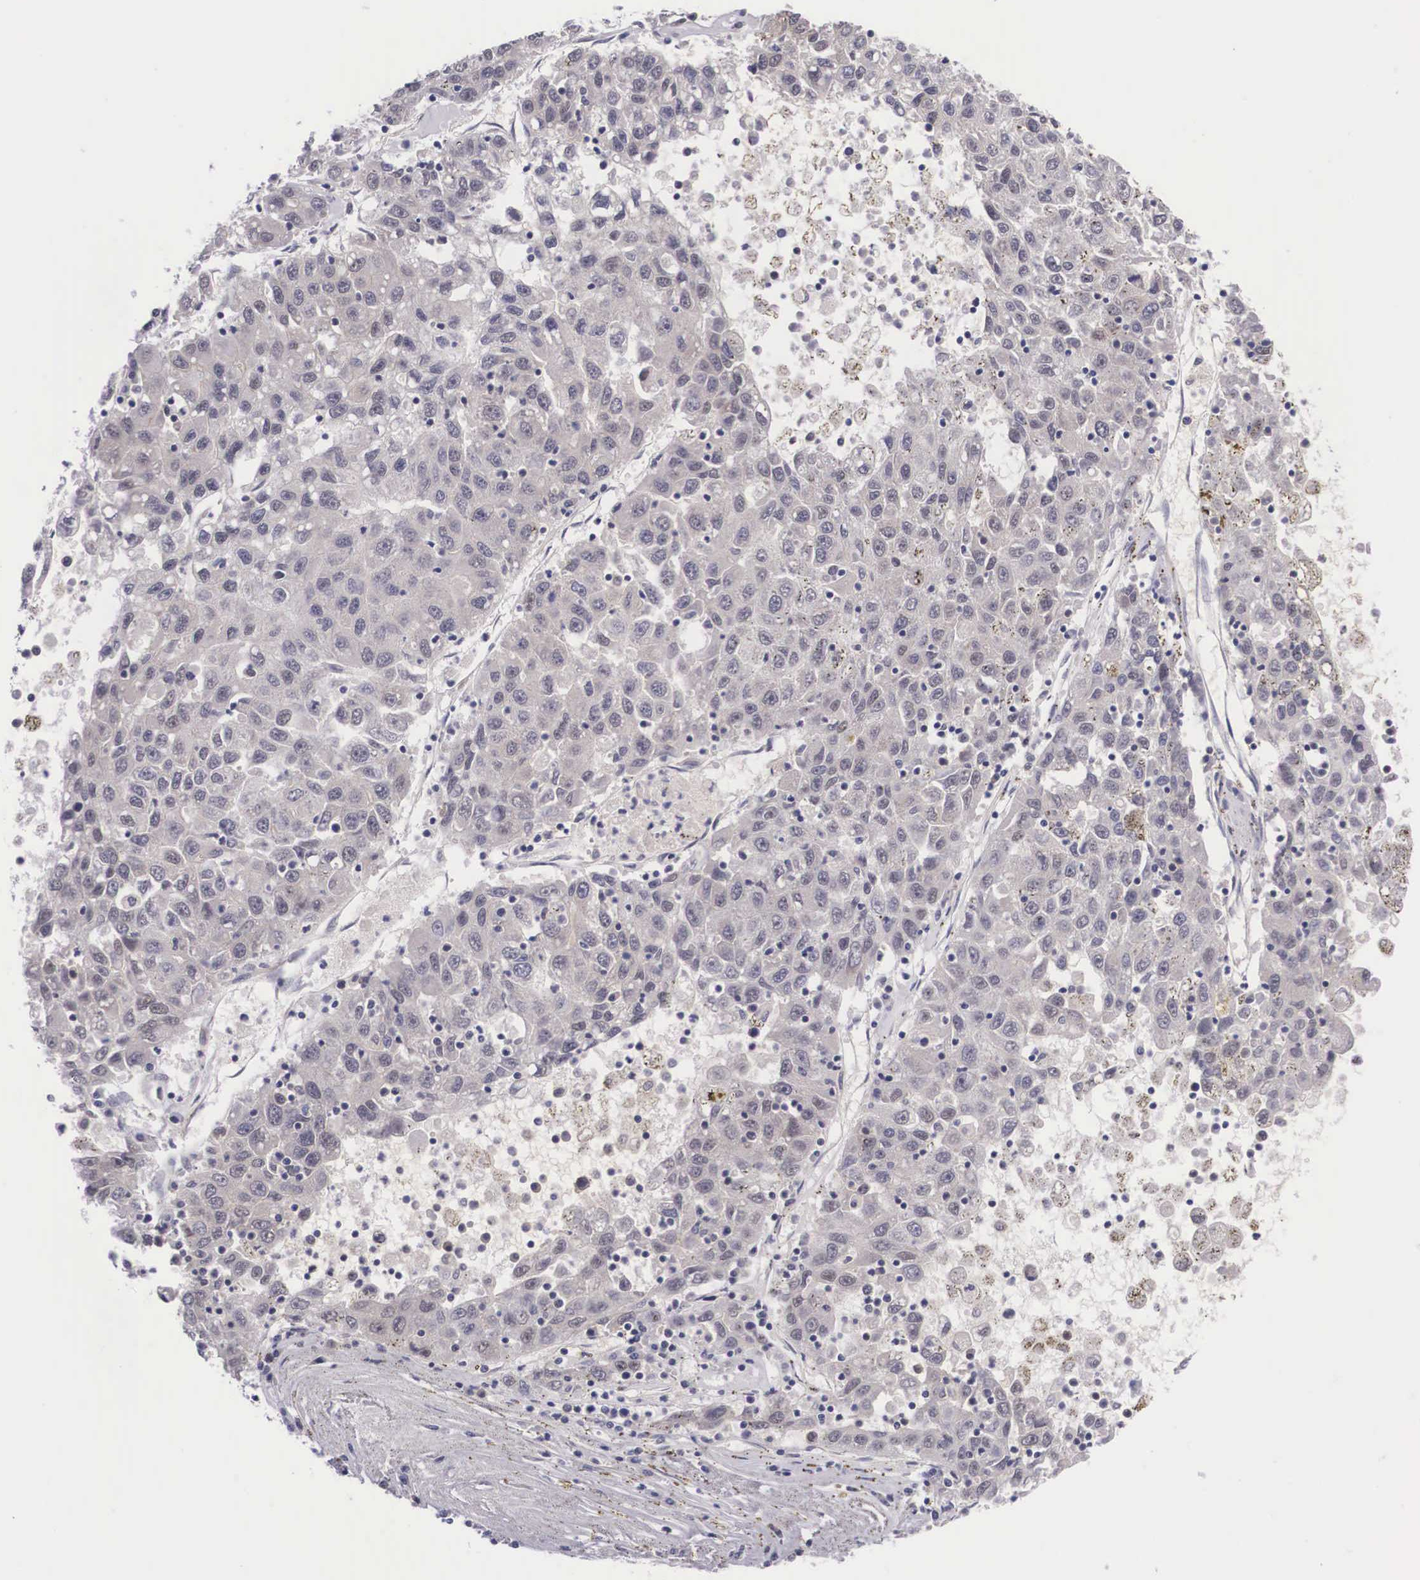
{"staining": {"intensity": "negative", "quantity": "none", "location": "none"}, "tissue": "liver cancer", "cell_type": "Tumor cells", "image_type": "cancer", "snomed": [{"axis": "morphology", "description": "Carcinoma, Hepatocellular, NOS"}, {"axis": "topography", "description": "Liver"}], "caption": "Immunohistochemical staining of human liver cancer reveals no significant staining in tumor cells.", "gene": "IGBP1", "patient": {"sex": "male", "age": 49}}